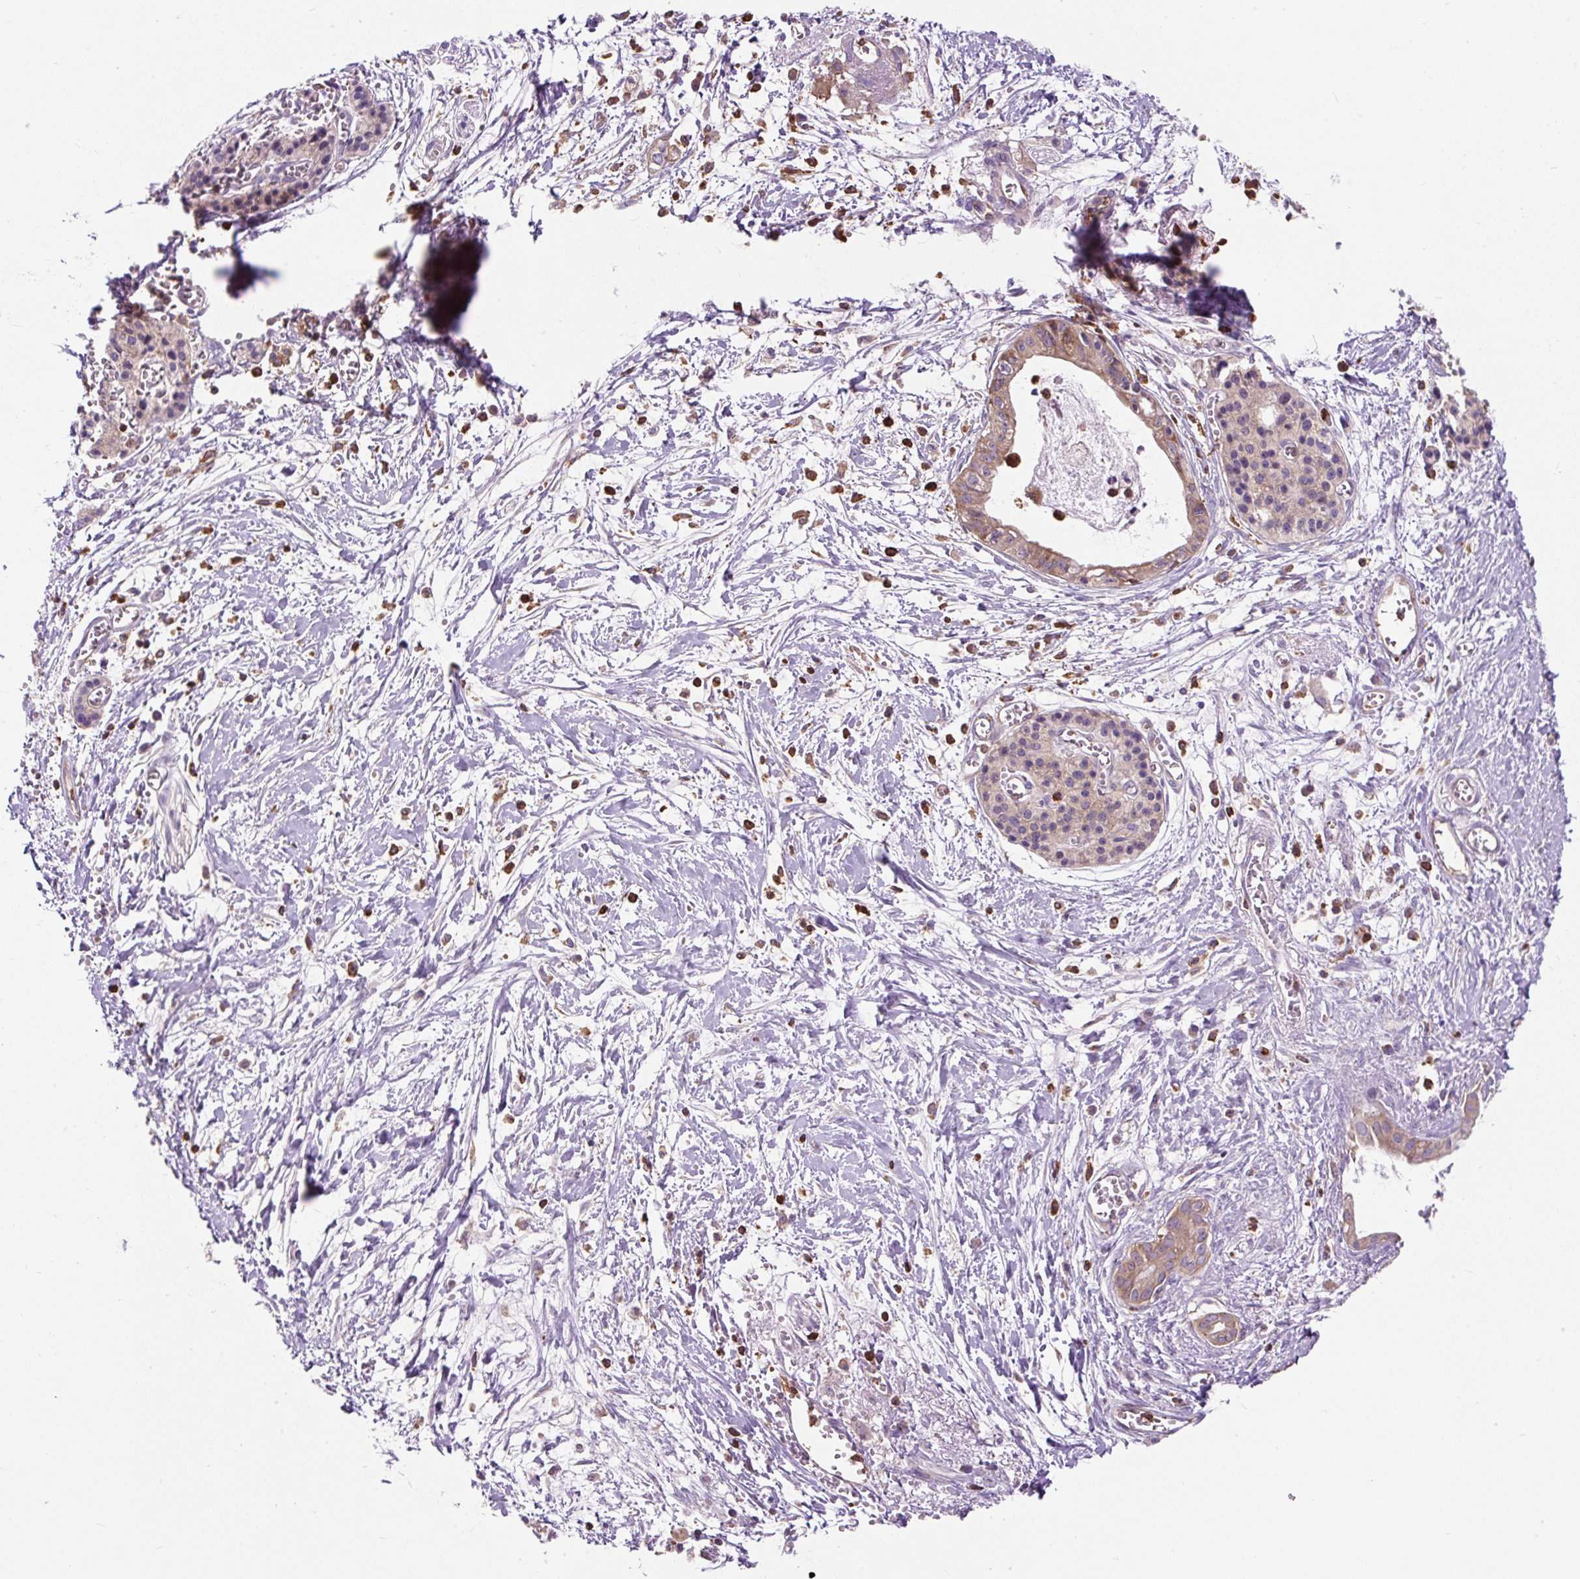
{"staining": {"intensity": "weak", "quantity": ">75%", "location": "cytoplasmic/membranous"}, "tissue": "pancreatic cancer", "cell_type": "Tumor cells", "image_type": "cancer", "snomed": [{"axis": "morphology", "description": "Adenocarcinoma, NOS"}, {"axis": "topography", "description": "Pancreas"}], "caption": "The micrograph reveals a brown stain indicating the presence of a protein in the cytoplasmic/membranous of tumor cells in pancreatic cancer. Ihc stains the protein of interest in brown and the nuclei are stained blue.", "gene": "CISD3", "patient": {"sex": "male", "age": 71}}